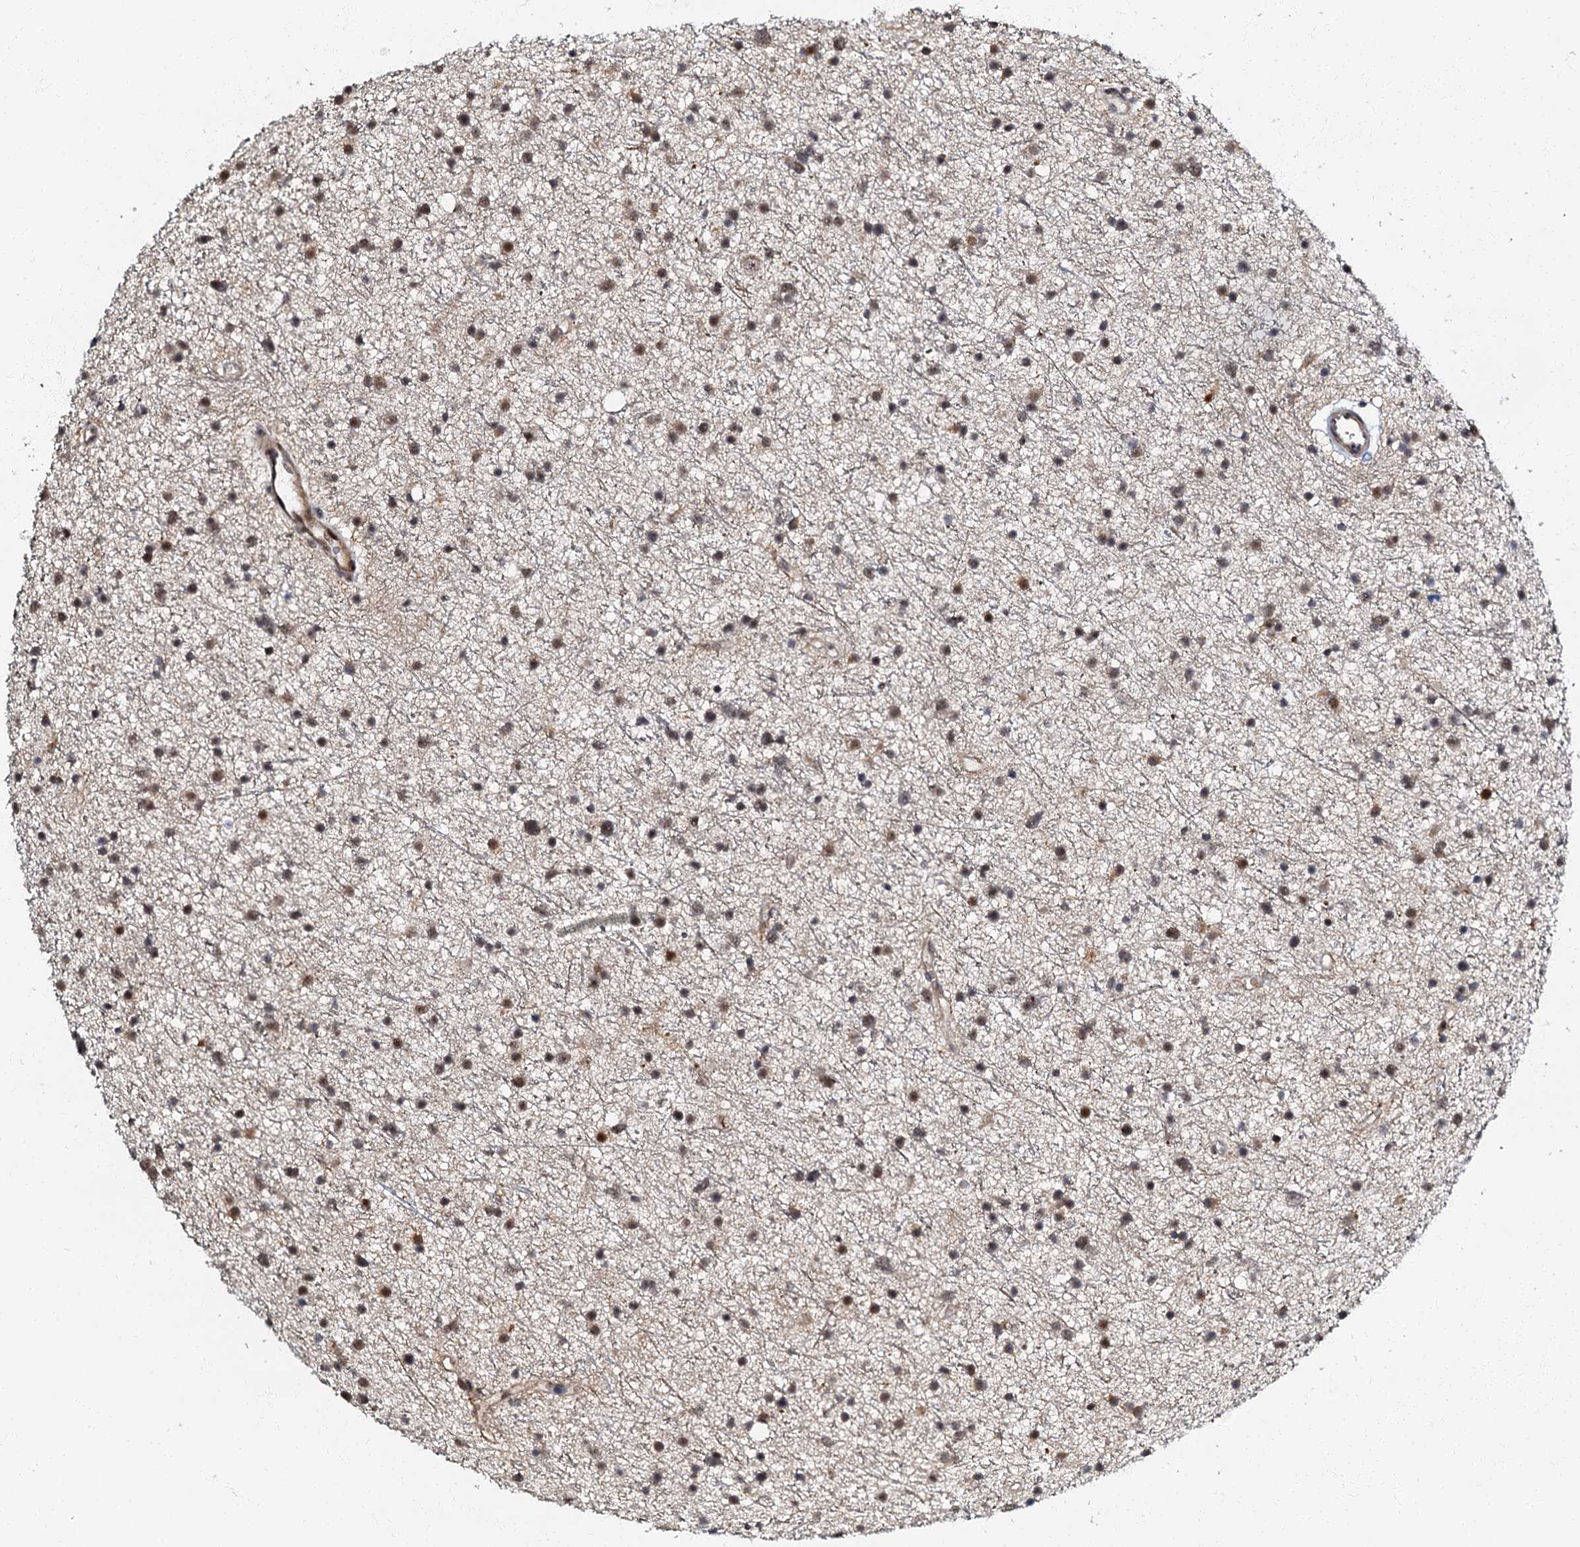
{"staining": {"intensity": "moderate", "quantity": "25%-75%", "location": "cytoplasmic/membranous,nuclear"}, "tissue": "glioma", "cell_type": "Tumor cells", "image_type": "cancer", "snomed": [{"axis": "morphology", "description": "Glioma, malignant, Low grade"}, {"axis": "topography", "description": "Cerebral cortex"}], "caption": "Moderate cytoplasmic/membranous and nuclear staining for a protein is identified in about 25%-75% of tumor cells of glioma using IHC.", "gene": "OLAH", "patient": {"sex": "female", "age": 39}}